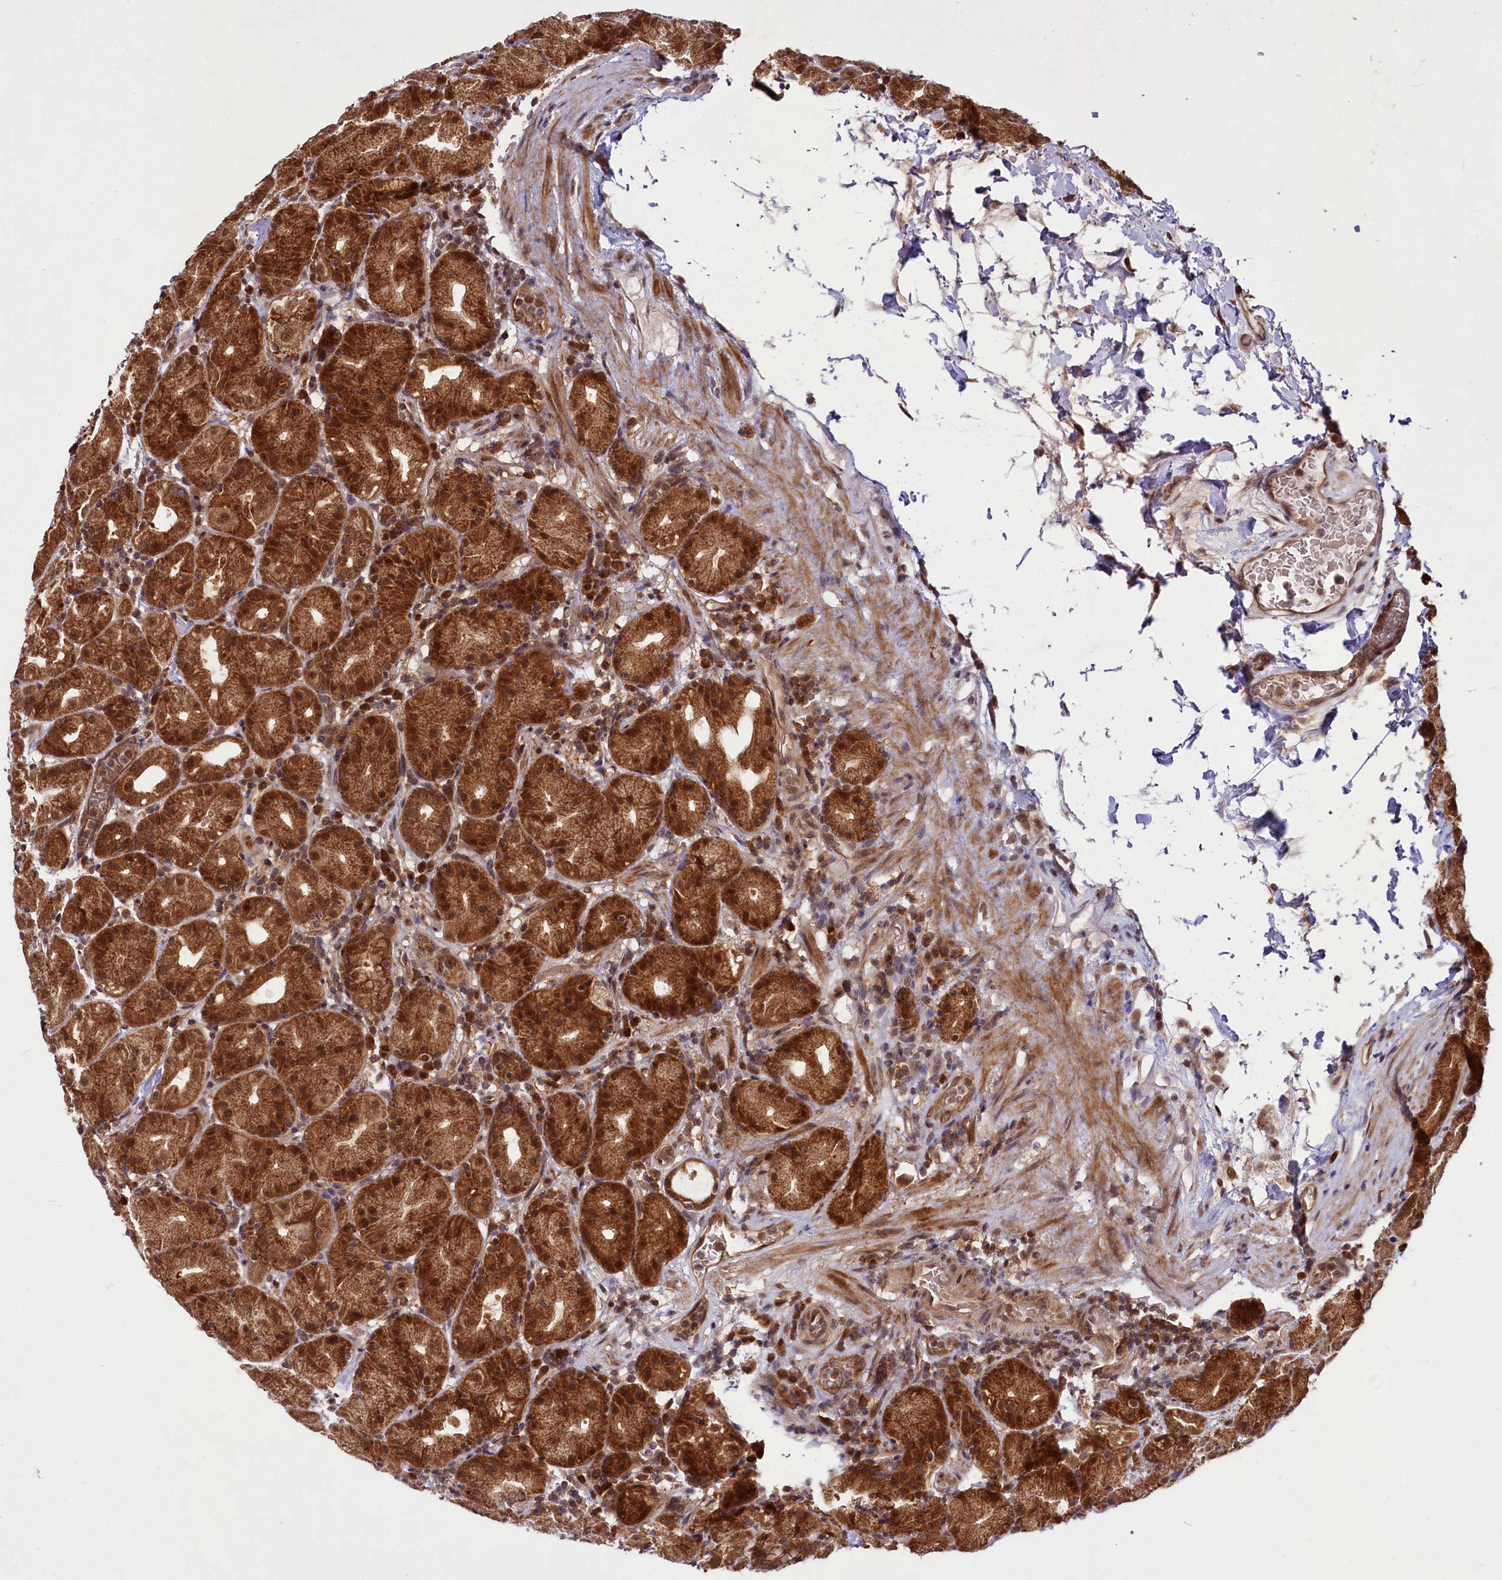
{"staining": {"intensity": "strong", "quantity": ">75%", "location": "cytoplasmic/membranous,nuclear"}, "tissue": "stomach", "cell_type": "Glandular cells", "image_type": "normal", "snomed": [{"axis": "morphology", "description": "Normal tissue, NOS"}, {"axis": "topography", "description": "Stomach"}], "caption": "High-magnification brightfield microscopy of benign stomach stained with DAB (brown) and counterstained with hematoxylin (blue). glandular cells exhibit strong cytoplasmic/membranous,nuclear staining is present in approximately>75% of cells. (Stains: DAB (3,3'-diaminobenzidine) in brown, nuclei in blue, Microscopy: brightfield microscopy at high magnification).", "gene": "UBE3A", "patient": {"sex": "female", "age": 79}}